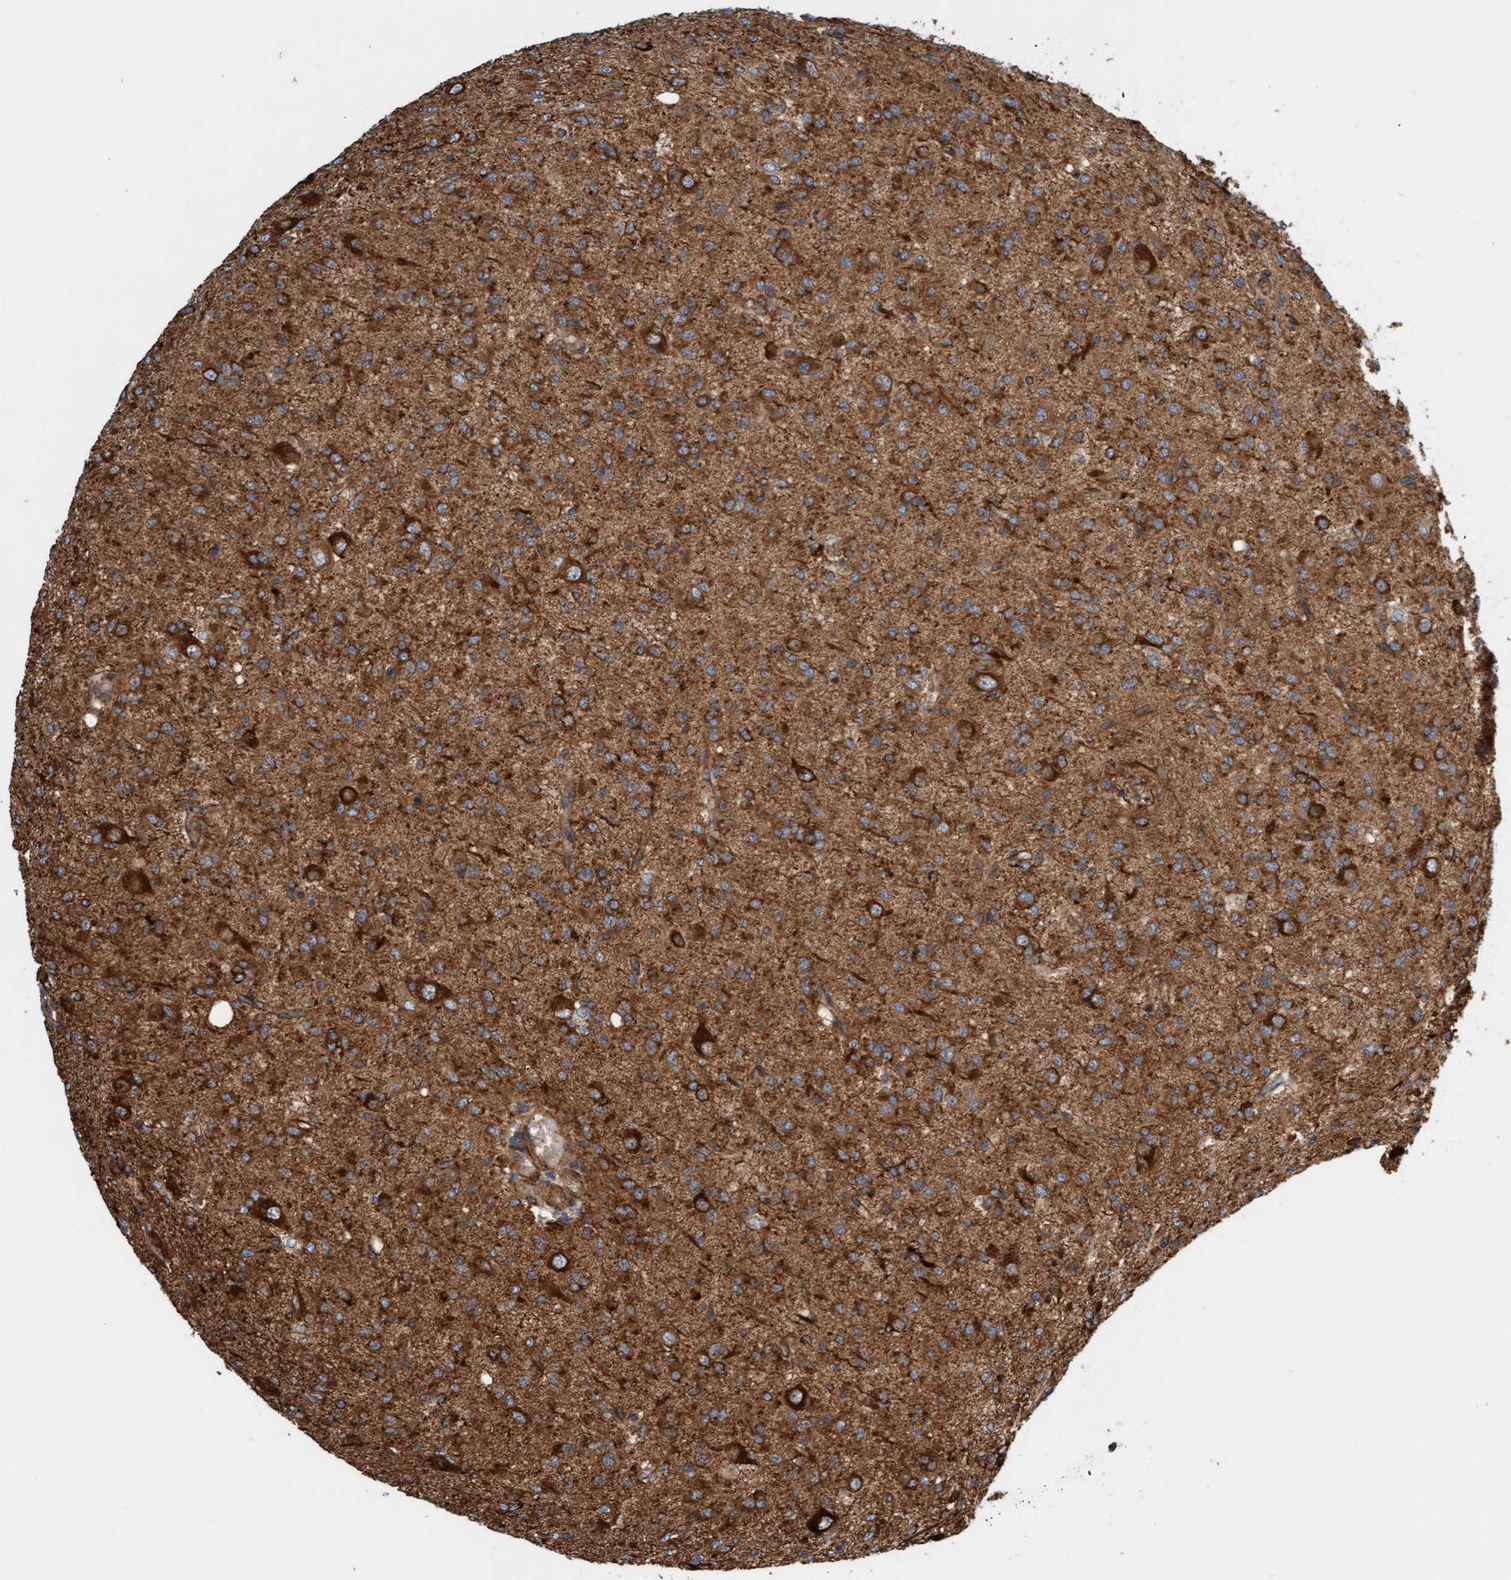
{"staining": {"intensity": "moderate", "quantity": ">75%", "location": "cytoplasmic/membranous"}, "tissue": "glioma", "cell_type": "Tumor cells", "image_type": "cancer", "snomed": [{"axis": "morphology", "description": "Glioma, malignant, High grade"}, {"axis": "topography", "description": "Brain"}], "caption": "Immunohistochemistry staining of glioma, which demonstrates medium levels of moderate cytoplasmic/membranous staining in approximately >75% of tumor cells indicating moderate cytoplasmic/membranous protein expression. The staining was performed using DAB (brown) for protein detection and nuclei were counterstained in hematoxylin (blue).", "gene": "FMNL3", "patient": {"sex": "female", "age": 59}}